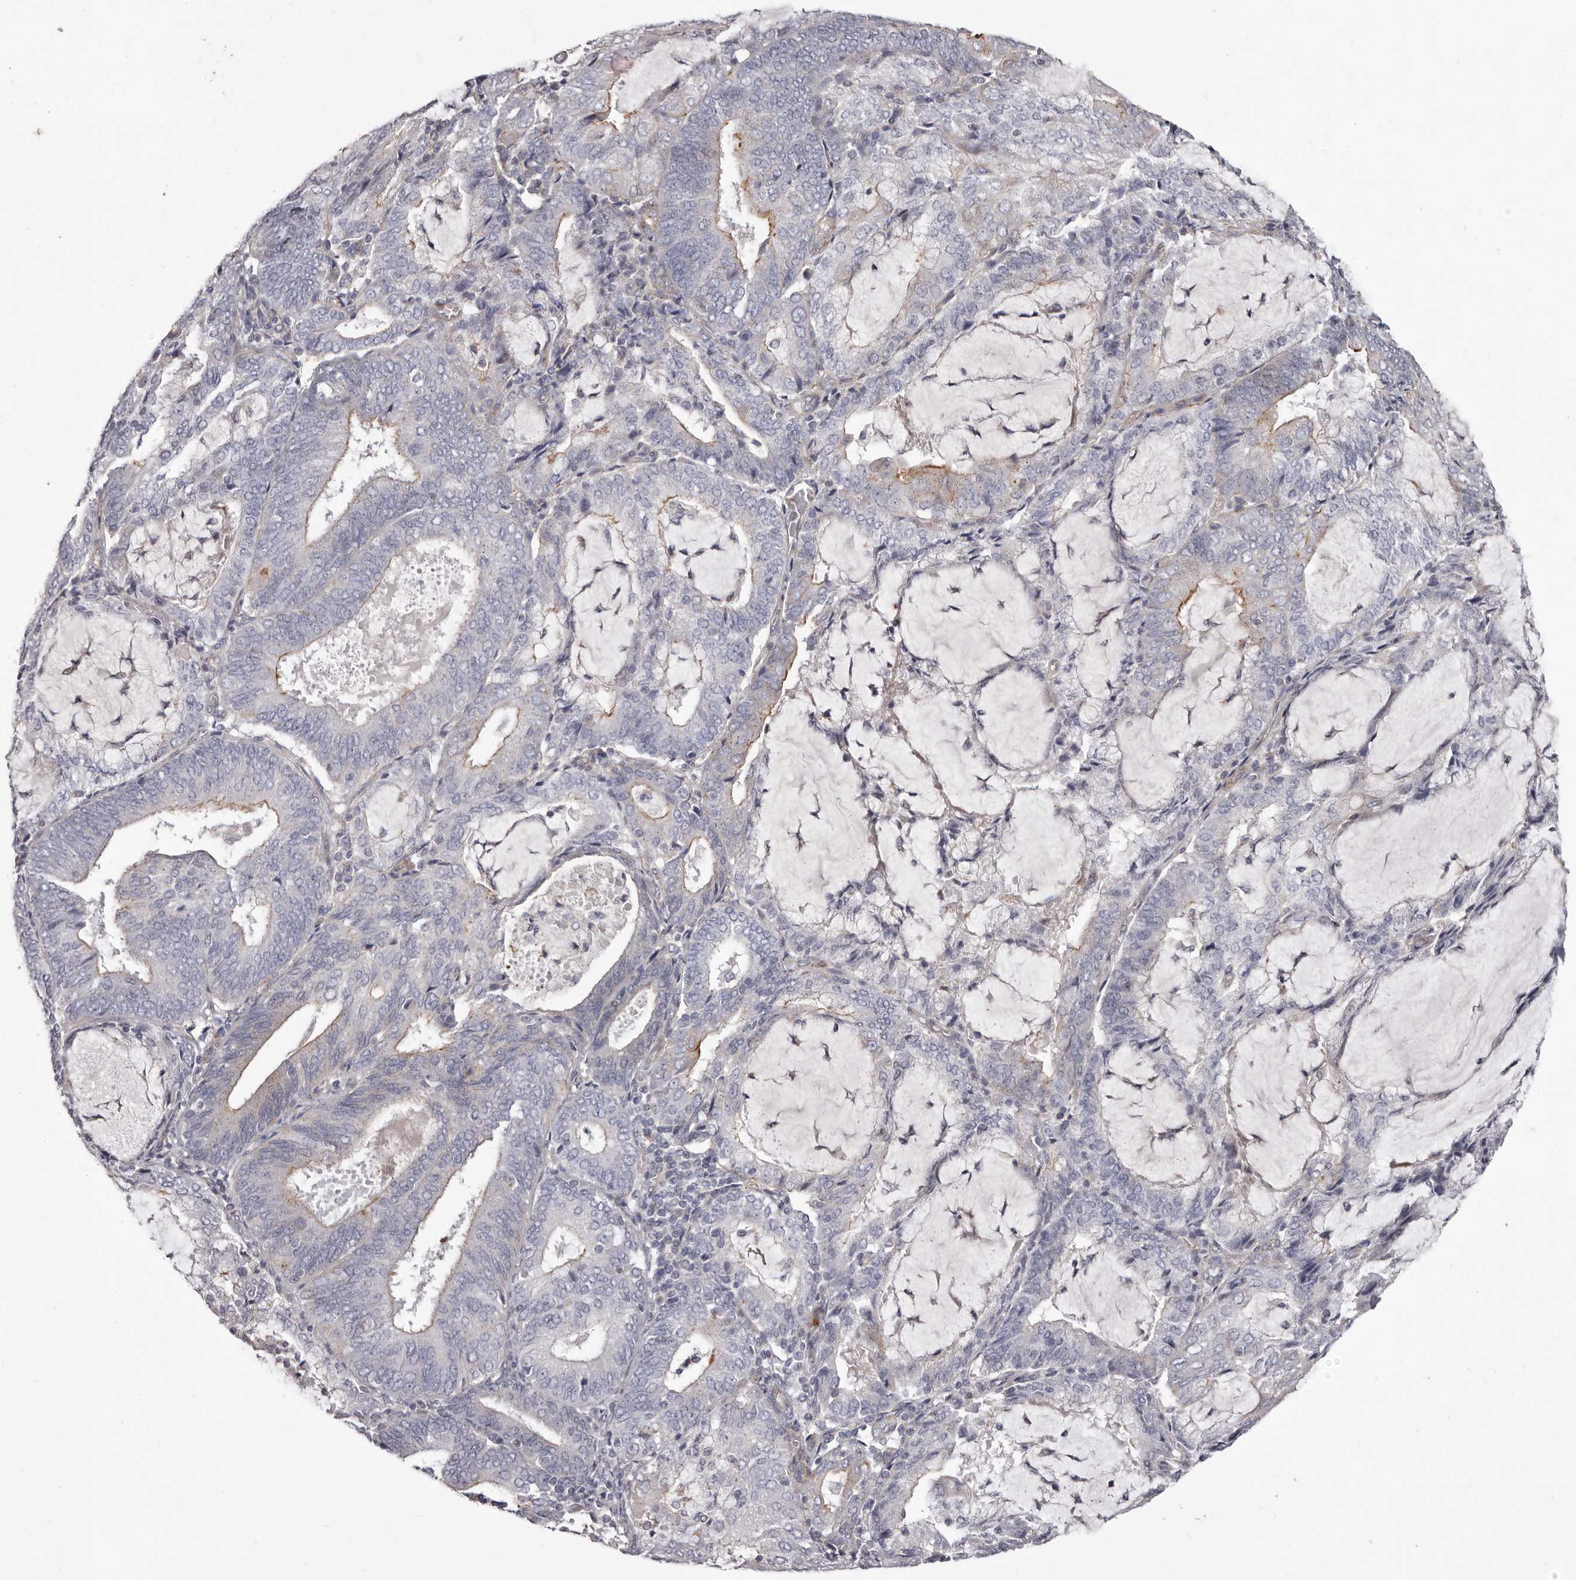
{"staining": {"intensity": "moderate", "quantity": "<25%", "location": "cytoplasmic/membranous"}, "tissue": "endometrial cancer", "cell_type": "Tumor cells", "image_type": "cancer", "snomed": [{"axis": "morphology", "description": "Adenocarcinoma, NOS"}, {"axis": "topography", "description": "Endometrium"}], "caption": "High-power microscopy captured an immunohistochemistry micrograph of endometrial adenocarcinoma, revealing moderate cytoplasmic/membranous staining in approximately <25% of tumor cells.", "gene": "PEG10", "patient": {"sex": "female", "age": 81}}